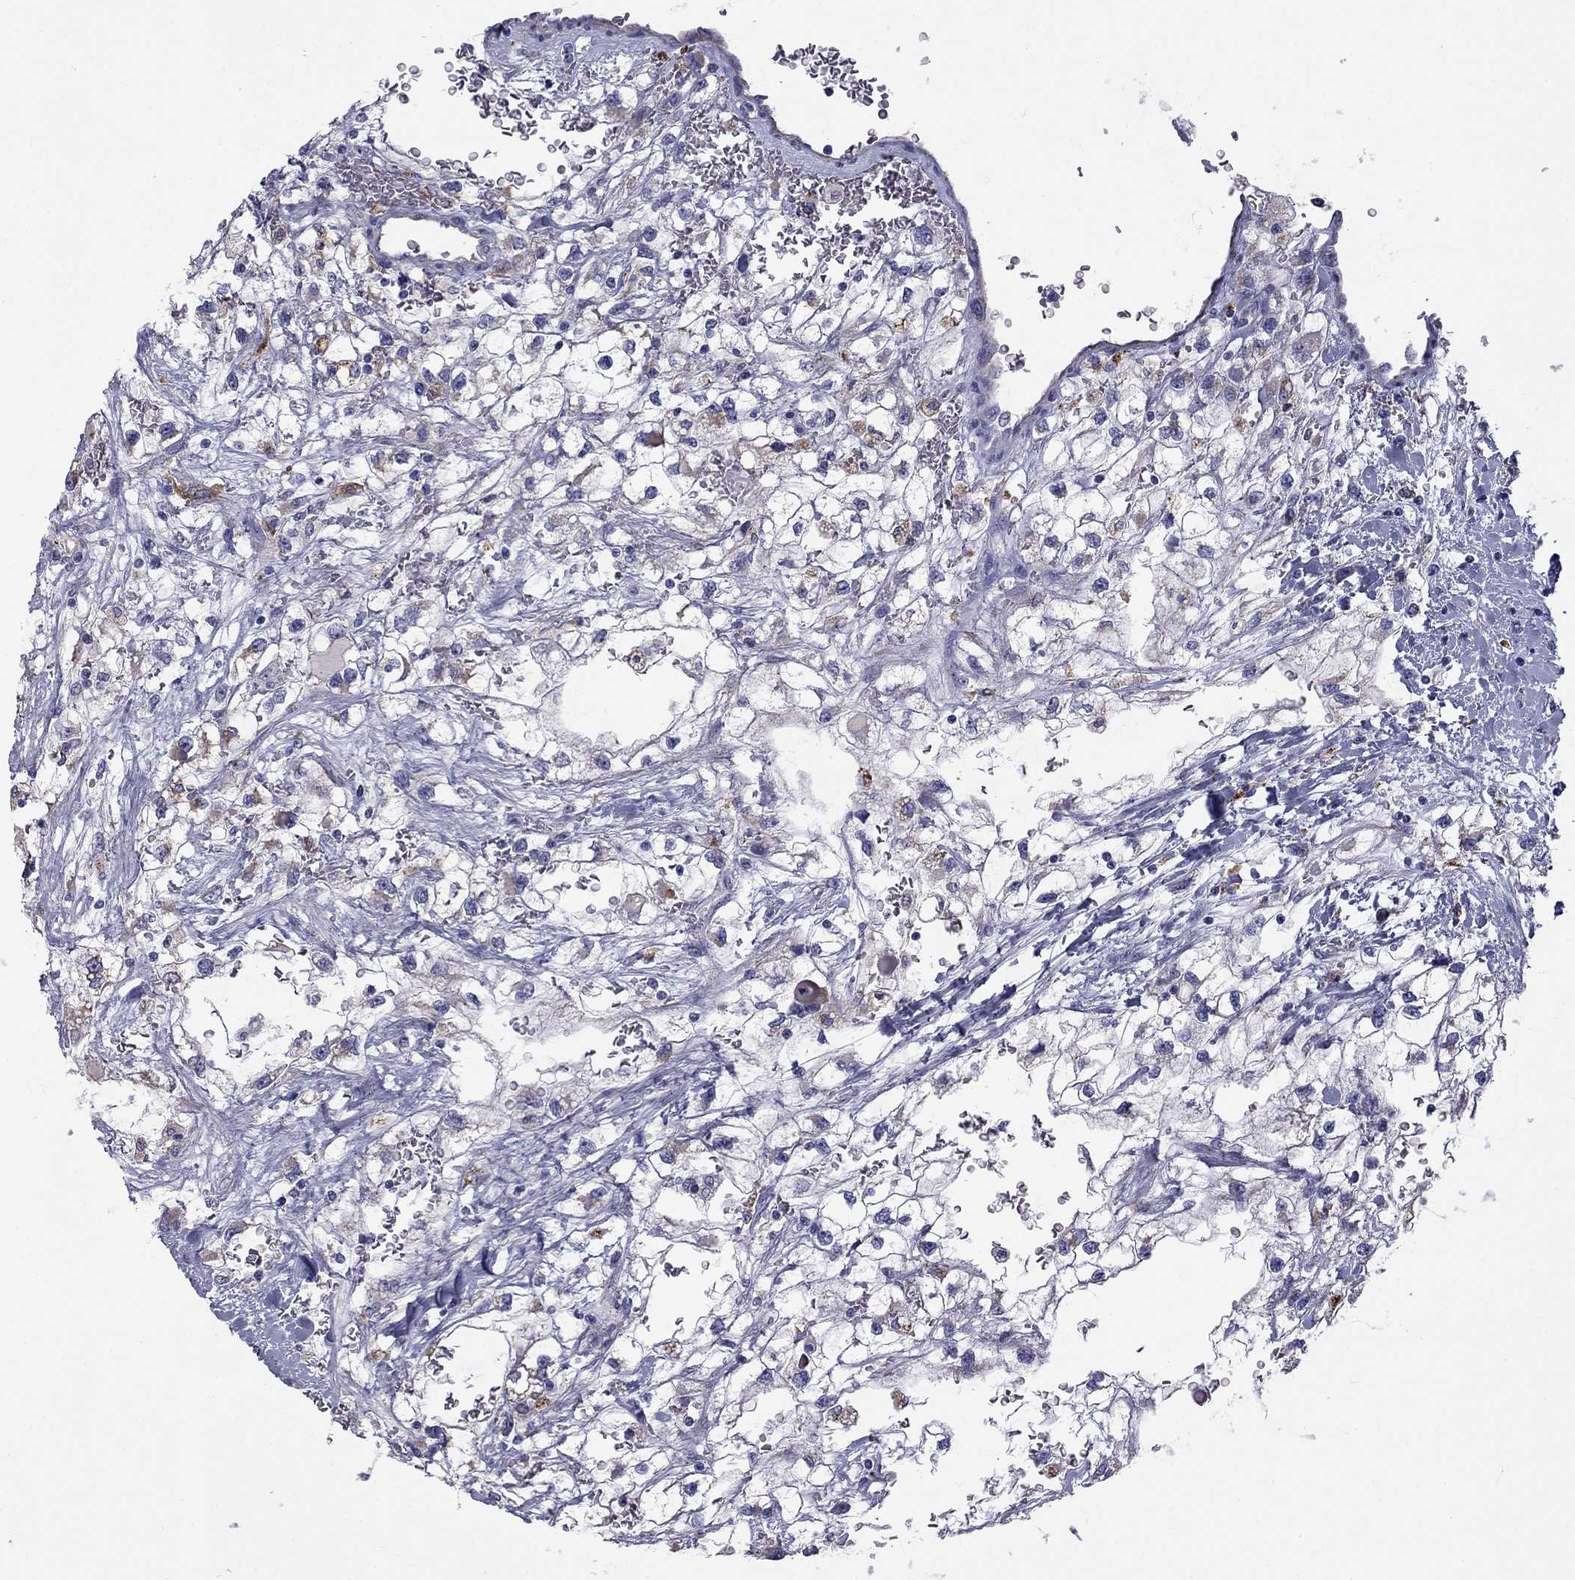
{"staining": {"intensity": "moderate", "quantity": "<25%", "location": "cytoplasmic/membranous"}, "tissue": "renal cancer", "cell_type": "Tumor cells", "image_type": "cancer", "snomed": [{"axis": "morphology", "description": "Adenocarcinoma, NOS"}, {"axis": "topography", "description": "Kidney"}], "caption": "This micrograph displays IHC staining of human renal adenocarcinoma, with low moderate cytoplasmic/membranous expression in approximately <25% of tumor cells.", "gene": "CLPSL2", "patient": {"sex": "male", "age": 59}}